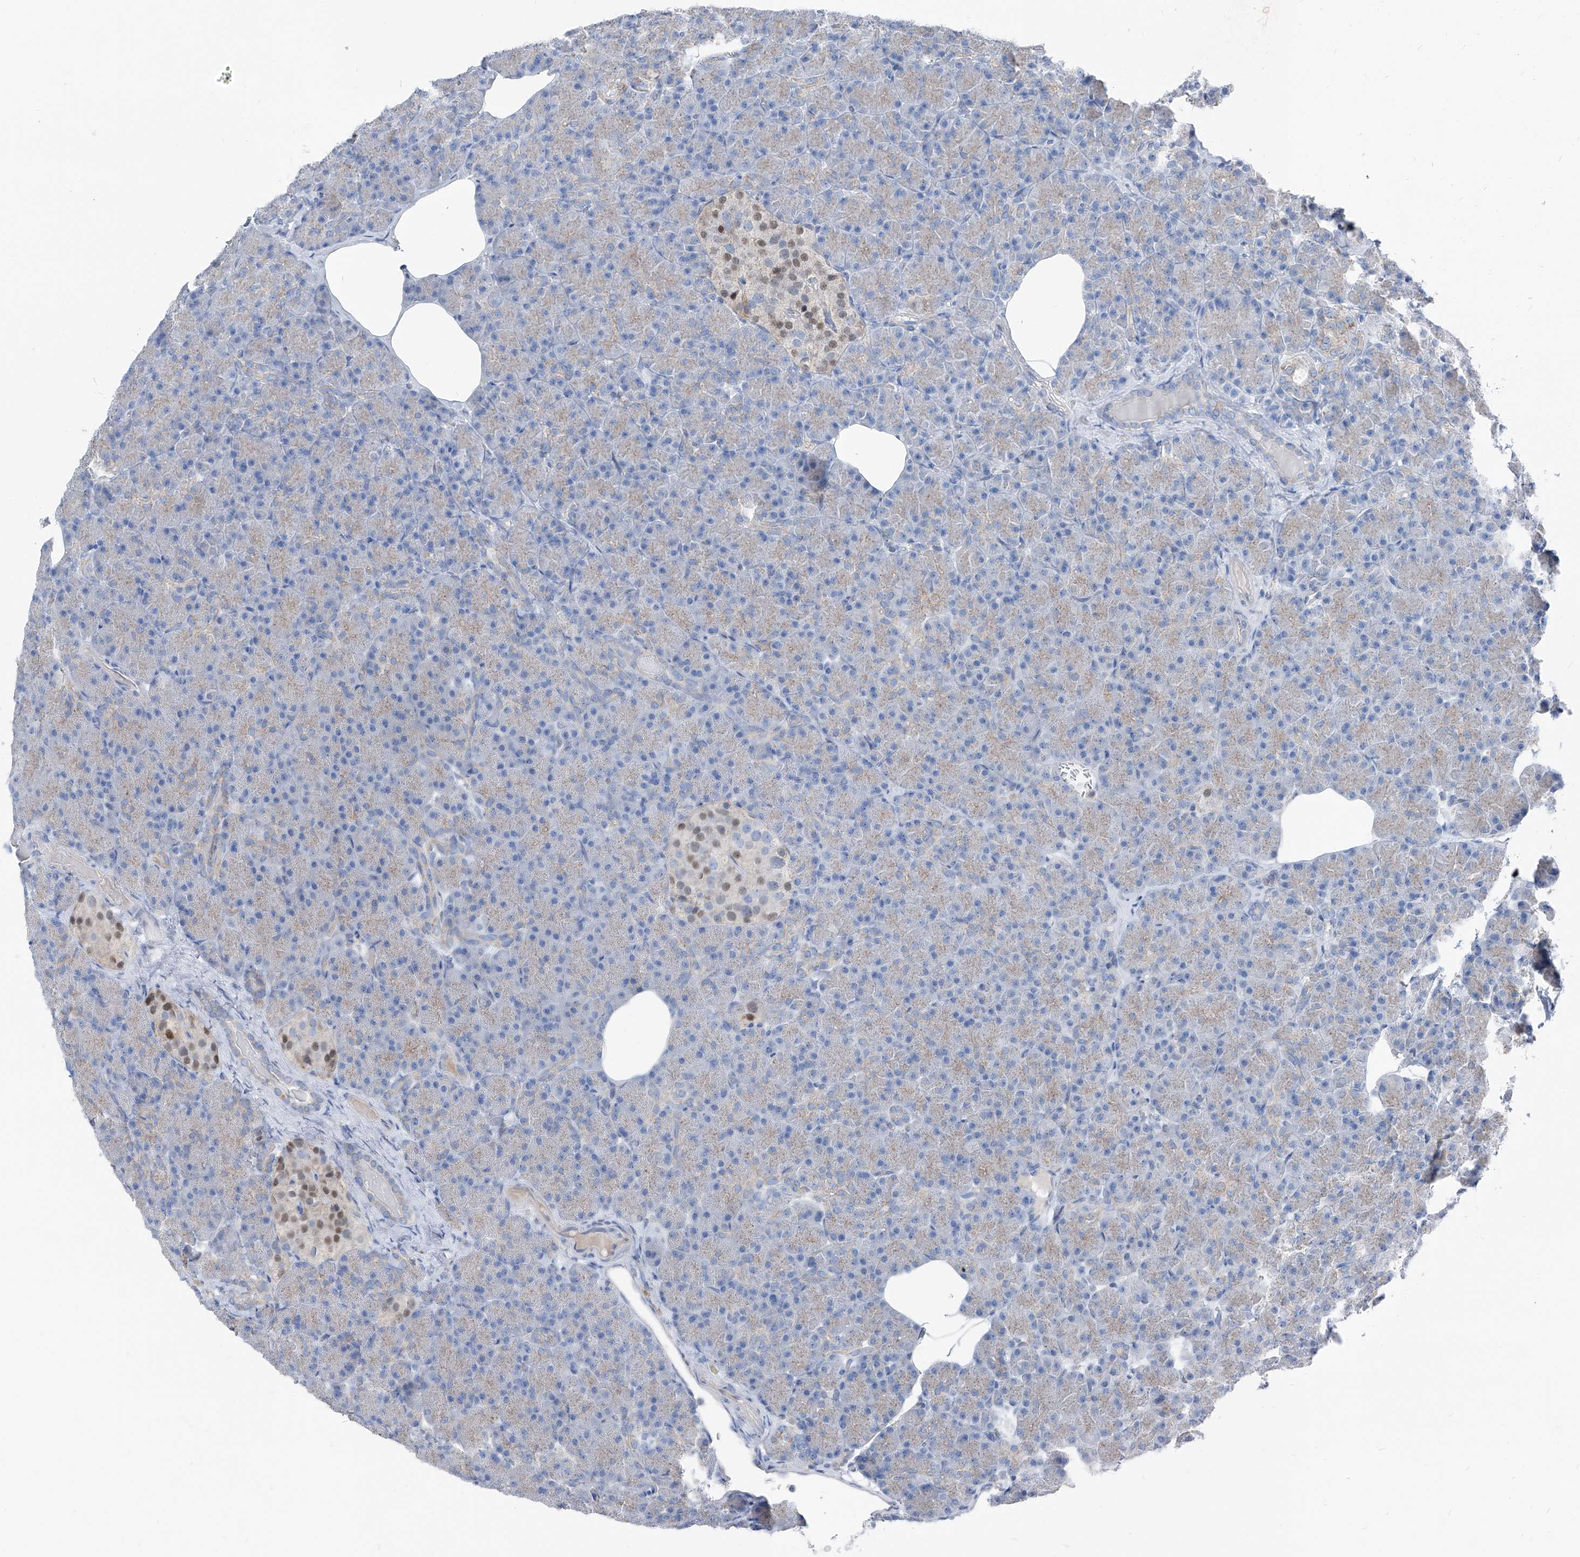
{"staining": {"intensity": "weak", "quantity": "<25%", "location": "cytoplasmic/membranous"}, "tissue": "pancreas", "cell_type": "Exocrine glandular cells", "image_type": "normal", "snomed": [{"axis": "morphology", "description": "Normal tissue, NOS"}, {"axis": "topography", "description": "Pancreas"}], "caption": "This is an immunohistochemistry (IHC) micrograph of benign pancreas. There is no staining in exocrine glandular cells.", "gene": "AGPS", "patient": {"sex": "female", "age": 43}}